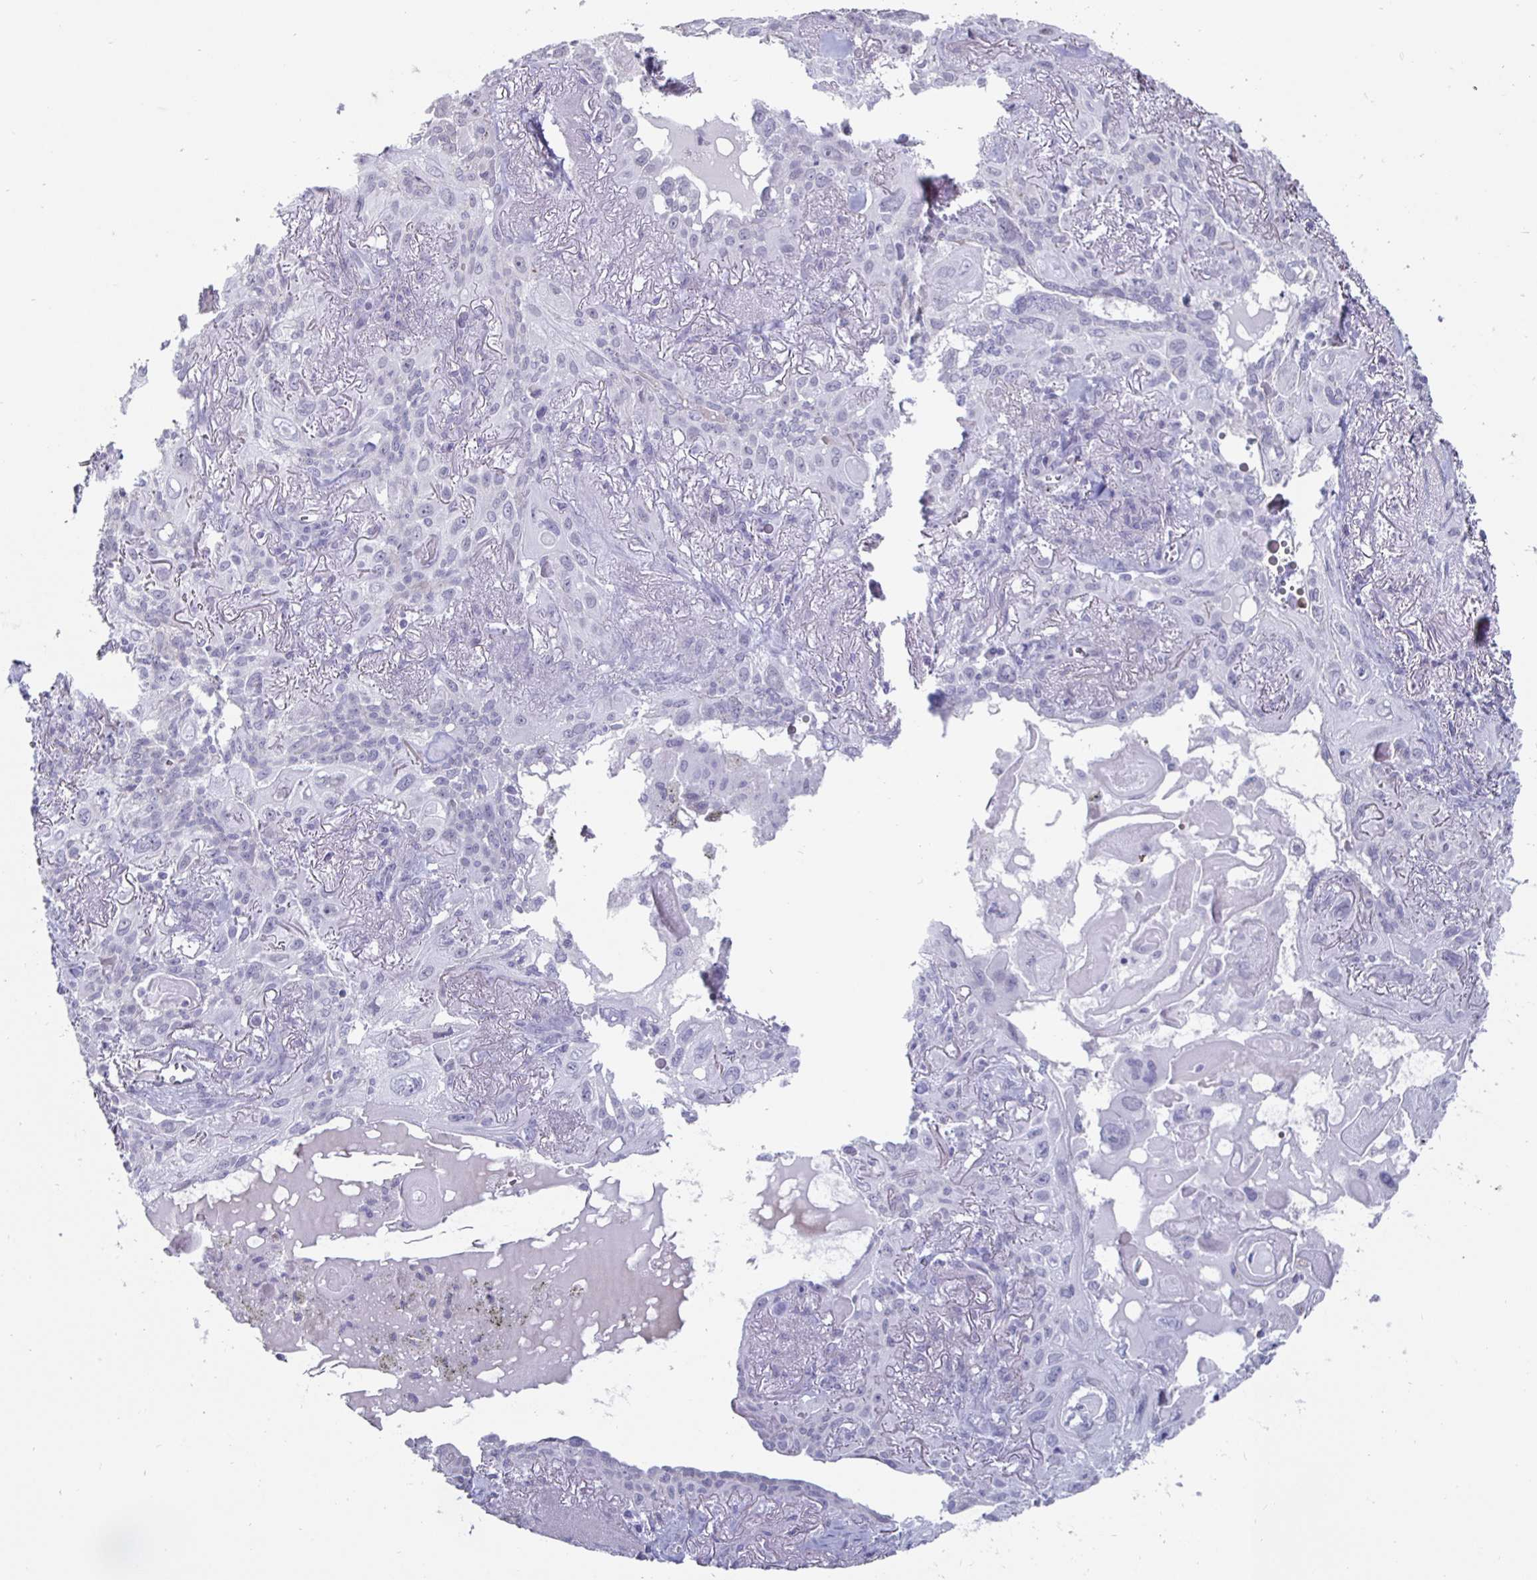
{"staining": {"intensity": "negative", "quantity": "none", "location": "none"}, "tissue": "lung cancer", "cell_type": "Tumor cells", "image_type": "cancer", "snomed": [{"axis": "morphology", "description": "Squamous cell carcinoma, NOS"}, {"axis": "topography", "description": "Lung"}], "caption": "An image of lung cancer (squamous cell carcinoma) stained for a protein displays no brown staining in tumor cells.", "gene": "OOSP2", "patient": {"sex": "male", "age": 79}}